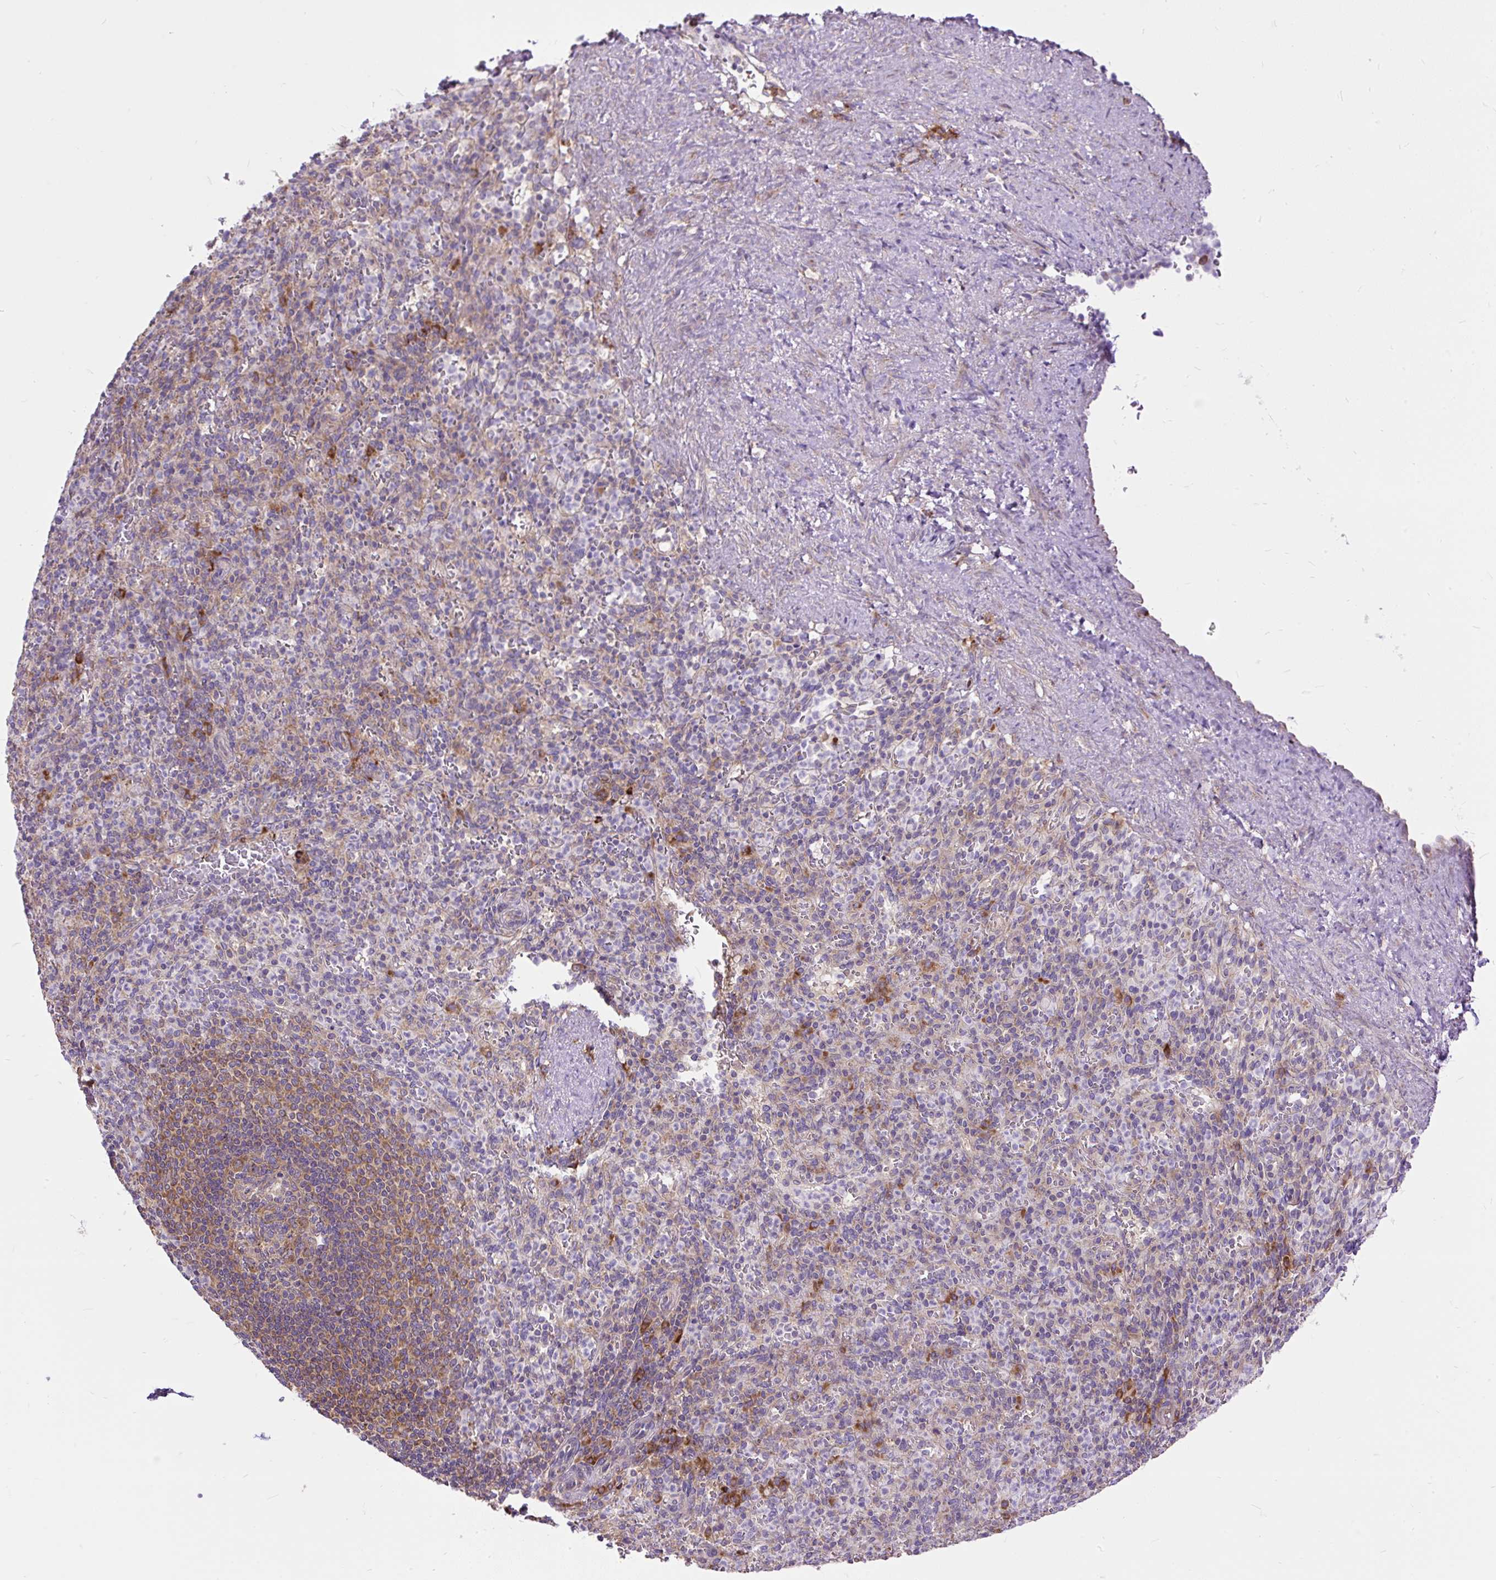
{"staining": {"intensity": "moderate", "quantity": "<25%", "location": "cytoplasmic/membranous"}, "tissue": "spleen", "cell_type": "Cells in red pulp", "image_type": "normal", "snomed": [{"axis": "morphology", "description": "Normal tissue, NOS"}, {"axis": "topography", "description": "Spleen"}], "caption": "Immunohistochemical staining of benign human spleen displays <25% levels of moderate cytoplasmic/membranous protein staining in approximately <25% of cells in red pulp. The staining is performed using DAB (3,3'-diaminobenzidine) brown chromogen to label protein expression. The nuclei are counter-stained blue using hematoxylin.", "gene": "RPS5", "patient": {"sex": "female", "age": 74}}